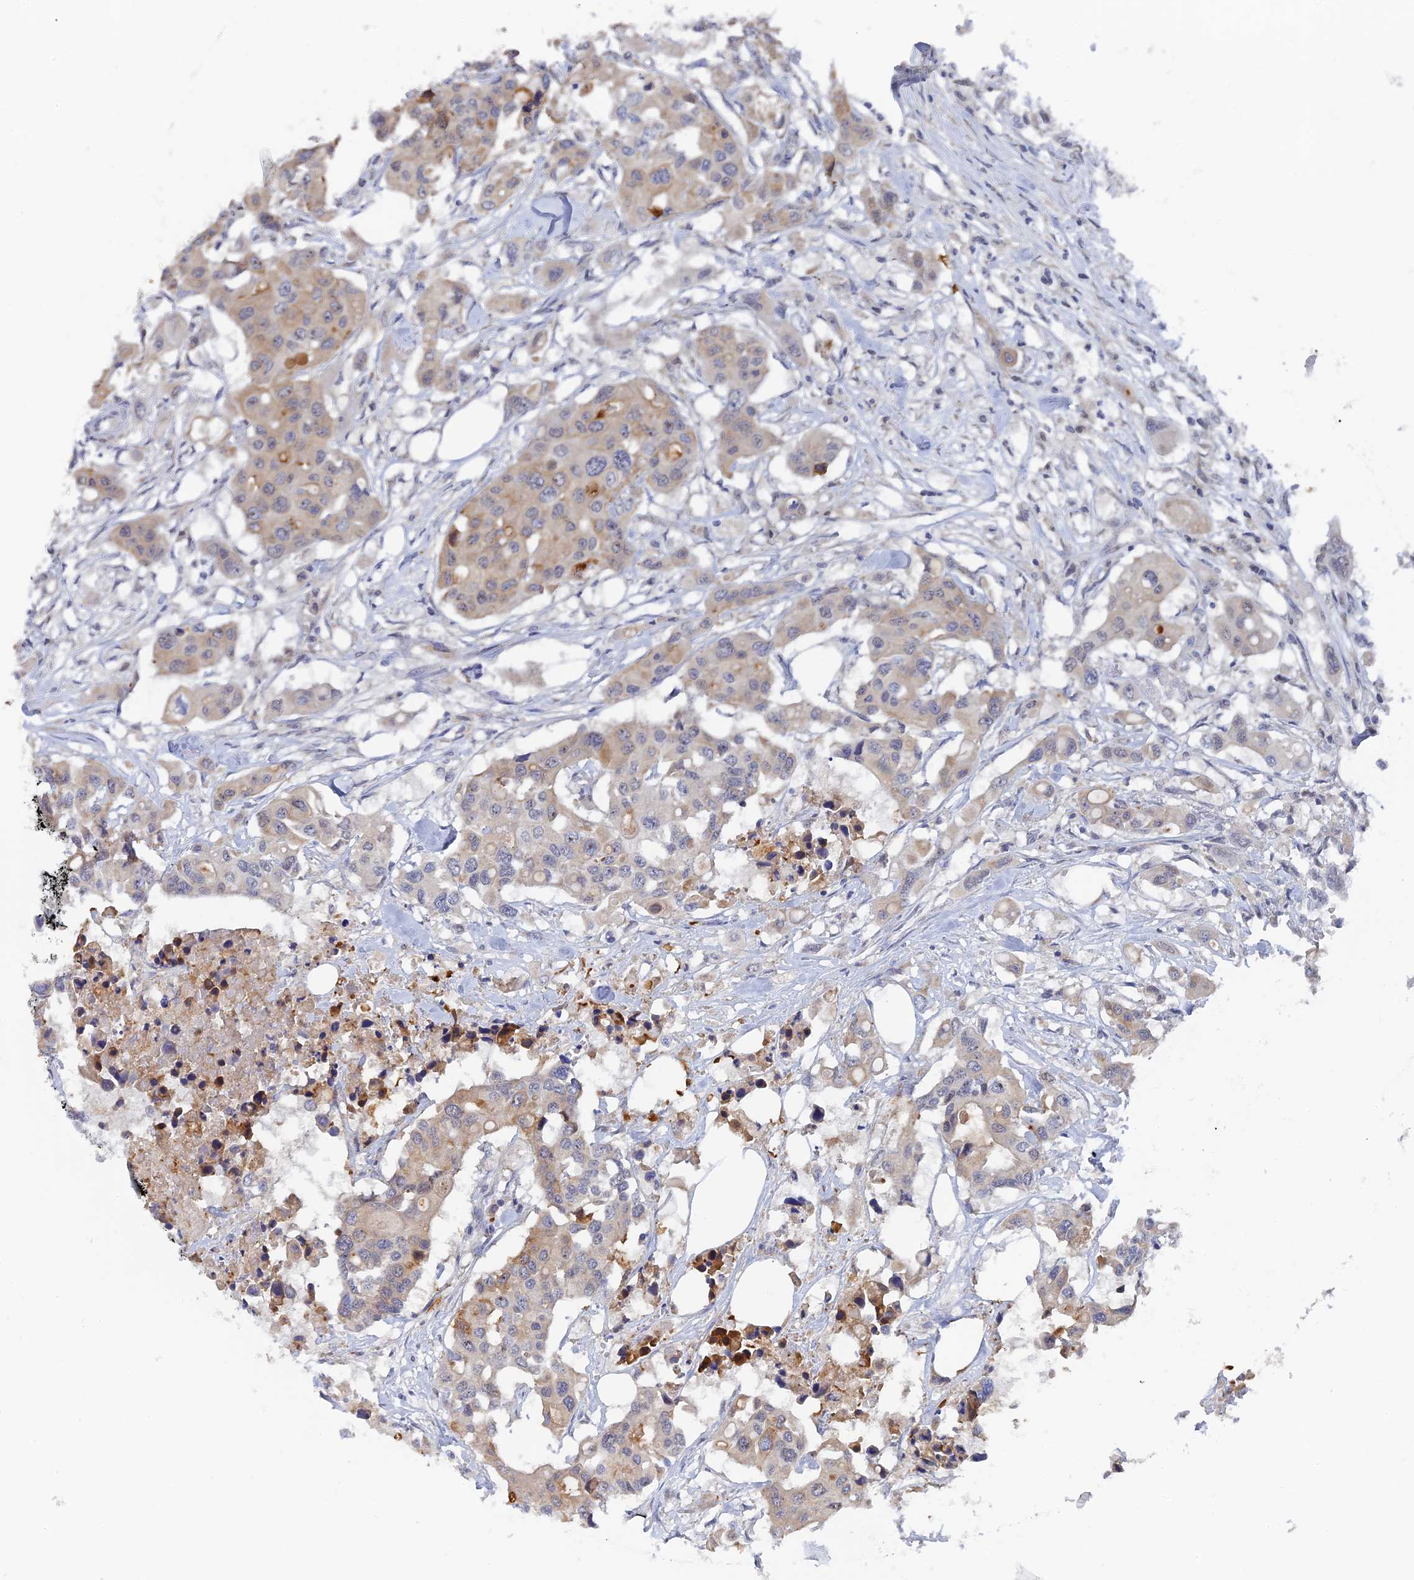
{"staining": {"intensity": "weak", "quantity": "<25%", "location": "cytoplasmic/membranous"}, "tissue": "colorectal cancer", "cell_type": "Tumor cells", "image_type": "cancer", "snomed": [{"axis": "morphology", "description": "Adenocarcinoma, NOS"}, {"axis": "topography", "description": "Colon"}], "caption": "Immunohistochemistry histopathology image of neoplastic tissue: human colorectal cancer (adenocarcinoma) stained with DAB demonstrates no significant protein positivity in tumor cells.", "gene": "MIGA2", "patient": {"sex": "male", "age": 77}}